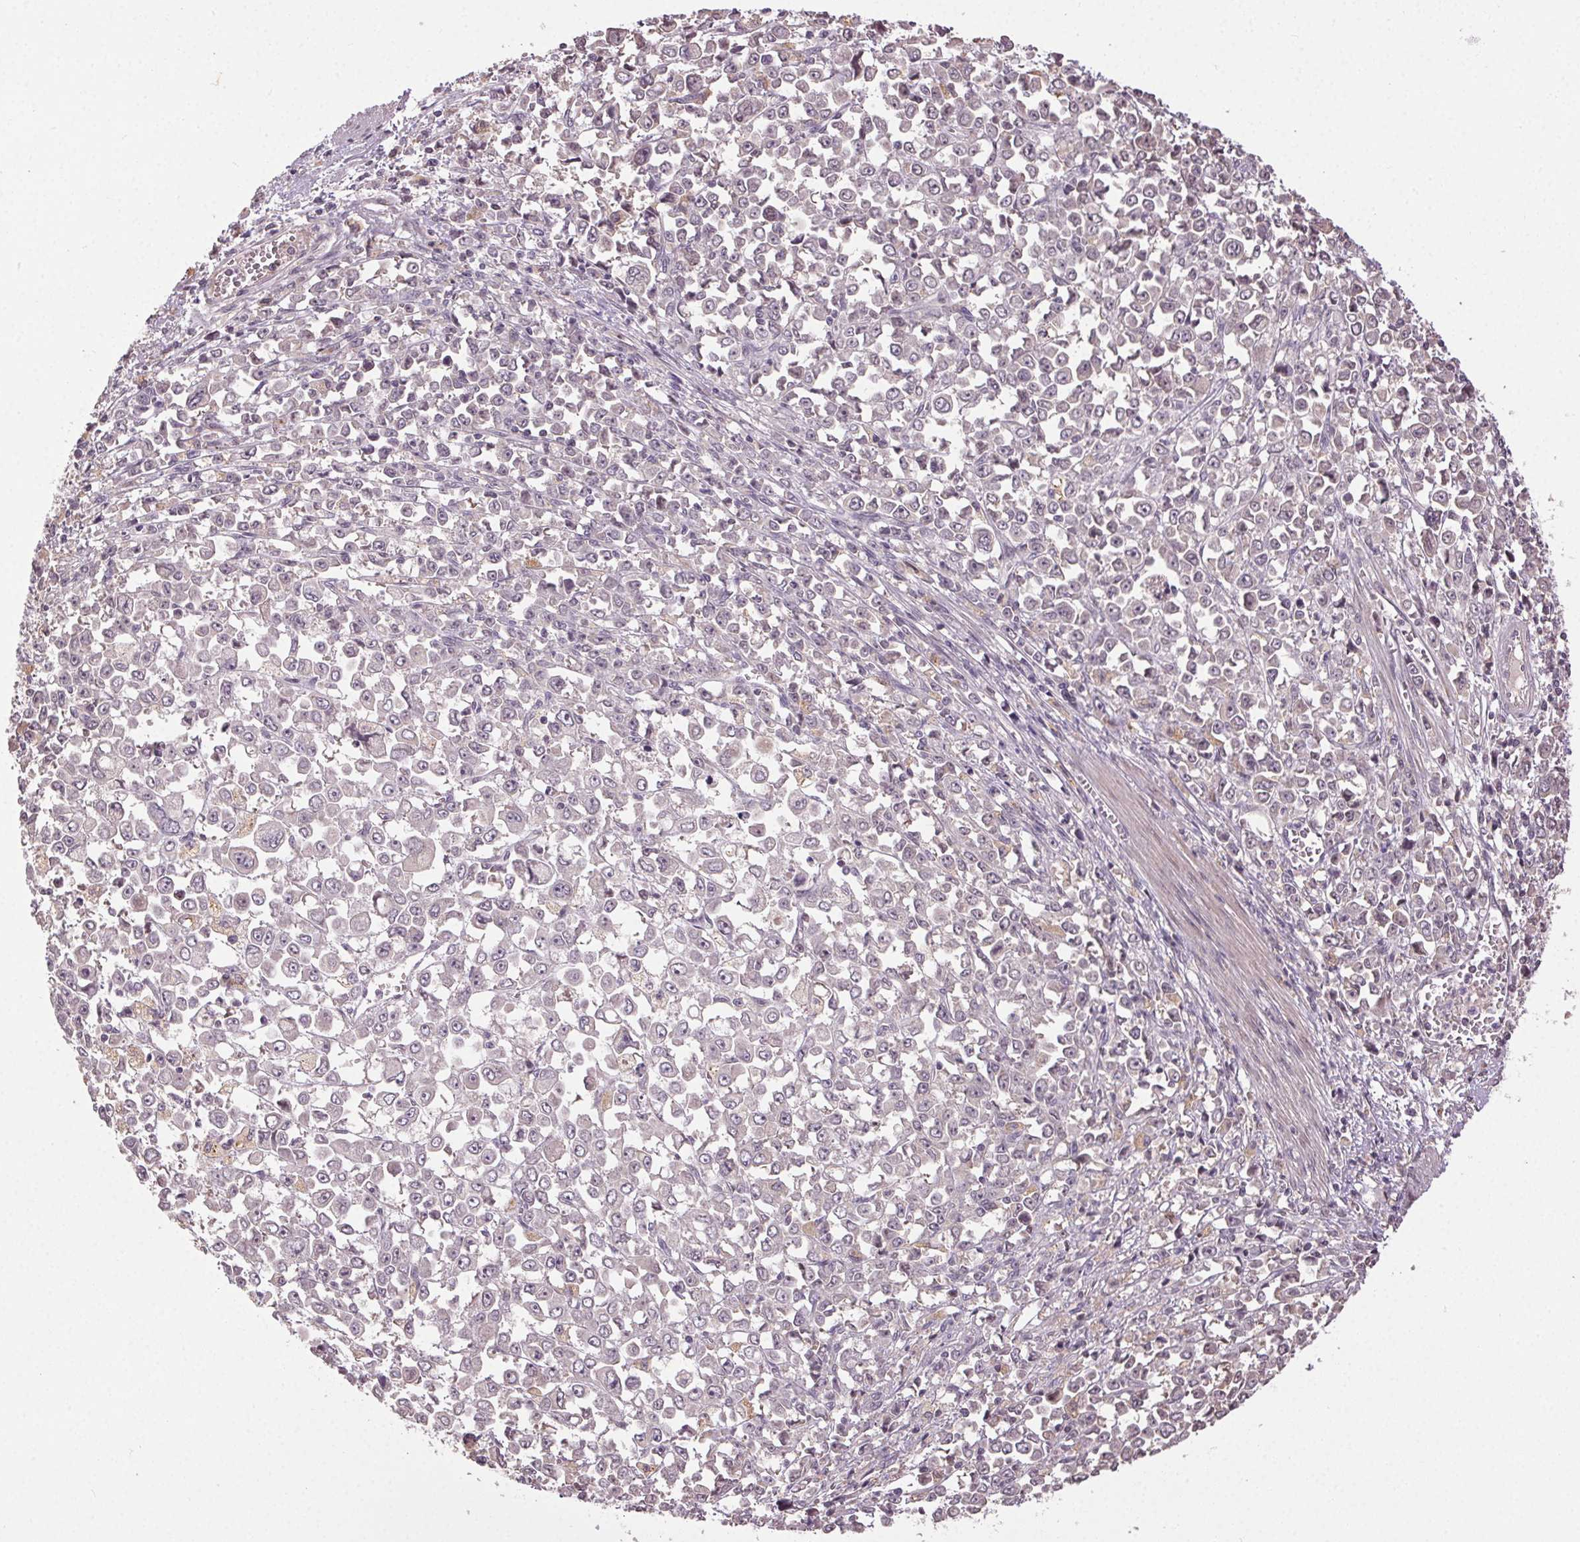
{"staining": {"intensity": "negative", "quantity": "none", "location": "none"}, "tissue": "stomach cancer", "cell_type": "Tumor cells", "image_type": "cancer", "snomed": [{"axis": "morphology", "description": "Adenocarcinoma, NOS"}, {"axis": "topography", "description": "Stomach, upper"}], "caption": "High power microscopy histopathology image of an immunohistochemistry (IHC) image of stomach adenocarcinoma, revealing no significant expression in tumor cells. (Stains: DAB immunohistochemistry with hematoxylin counter stain, Microscopy: brightfield microscopy at high magnification).", "gene": "ATP1B3", "patient": {"sex": "male", "age": 70}}